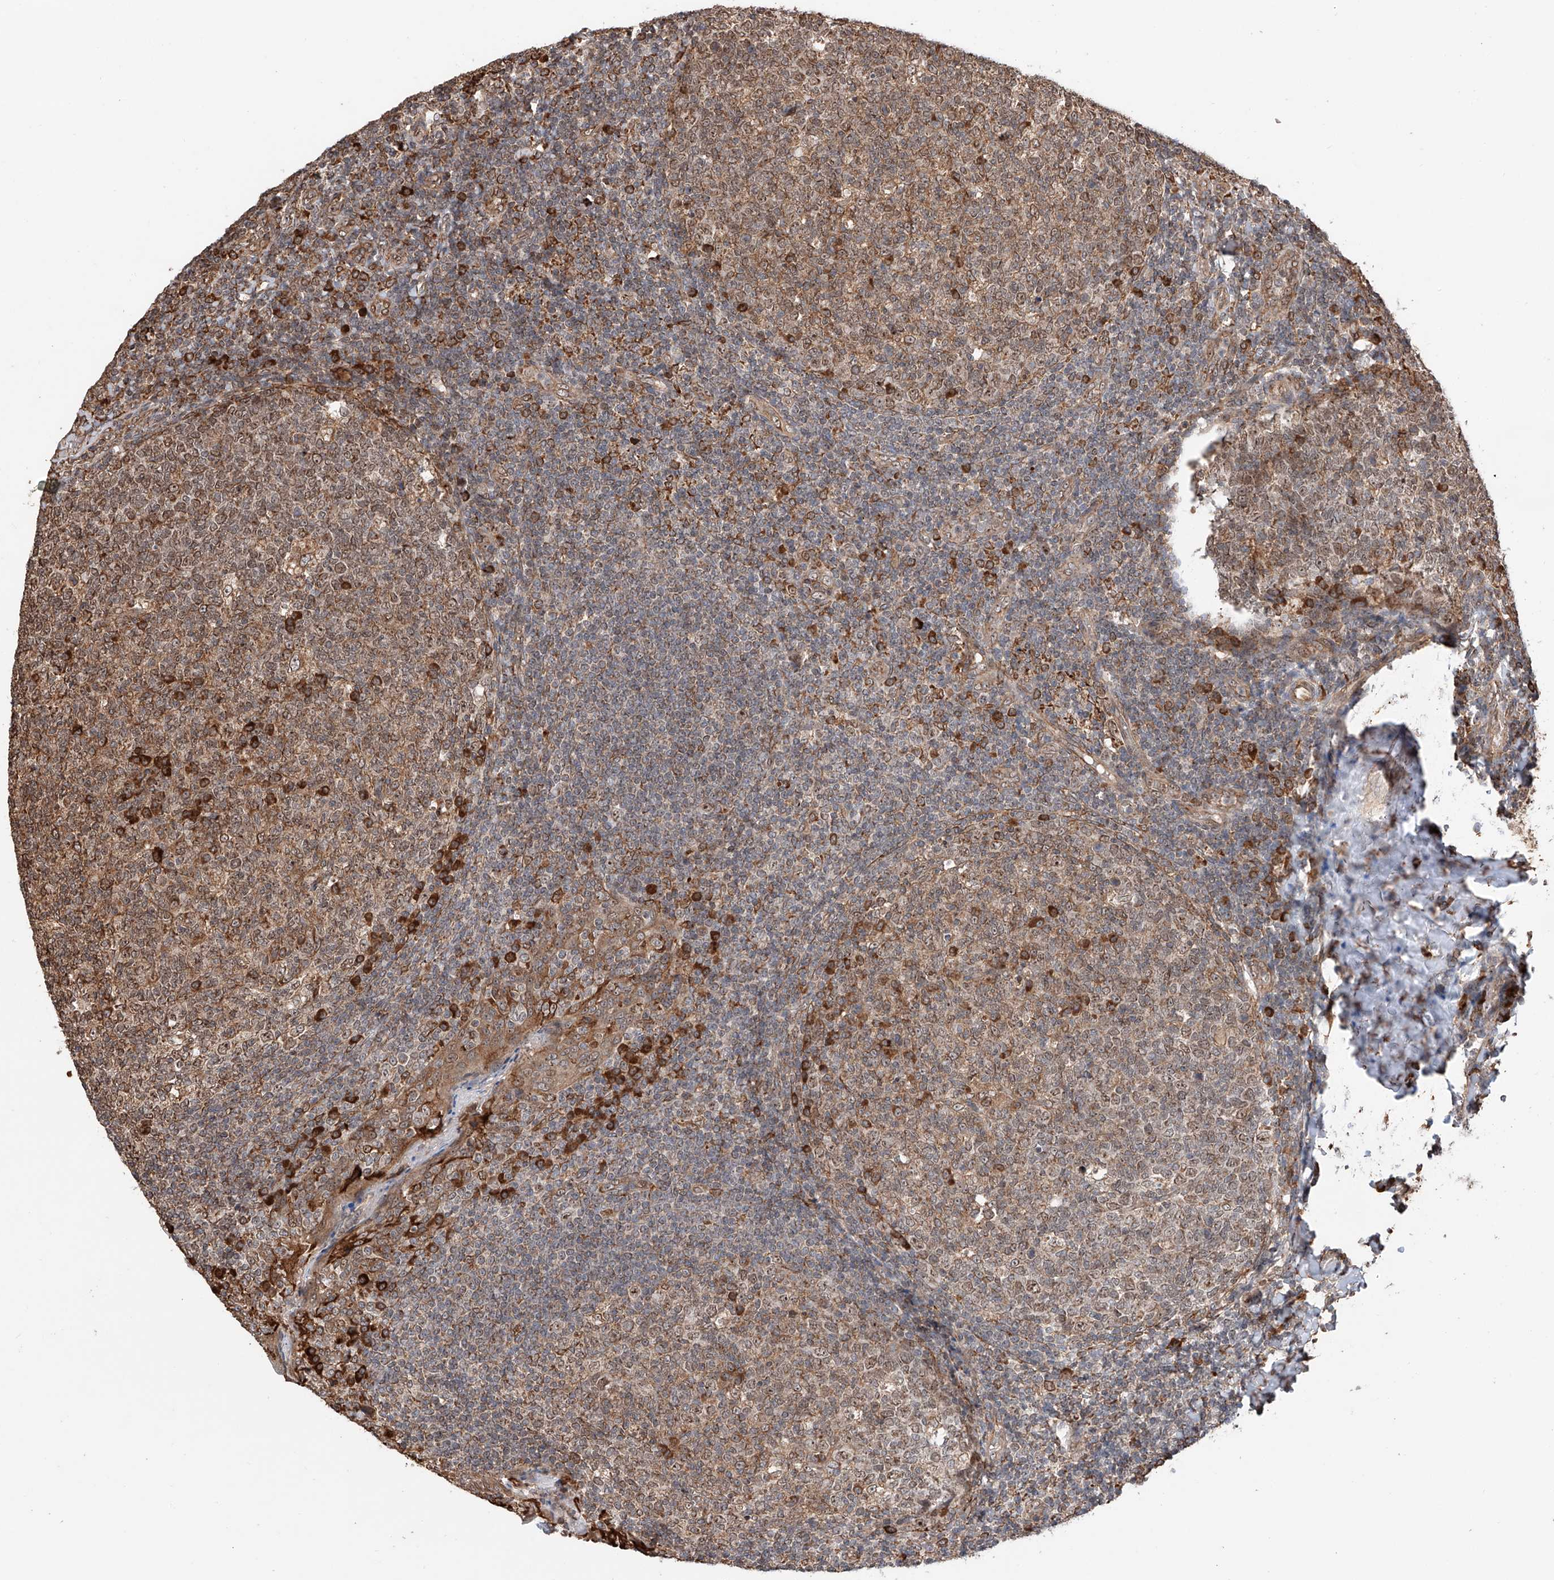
{"staining": {"intensity": "moderate", "quantity": ">75%", "location": "cytoplasmic/membranous"}, "tissue": "tonsil", "cell_type": "Germinal center cells", "image_type": "normal", "snomed": [{"axis": "morphology", "description": "Normal tissue, NOS"}, {"axis": "topography", "description": "Tonsil"}], "caption": "Immunohistochemical staining of unremarkable tonsil exhibits >75% levels of moderate cytoplasmic/membranous protein positivity in approximately >75% of germinal center cells. (DAB (3,3'-diaminobenzidine) = brown stain, brightfield microscopy at high magnification).", "gene": "DNAH8", "patient": {"sex": "female", "age": 19}}